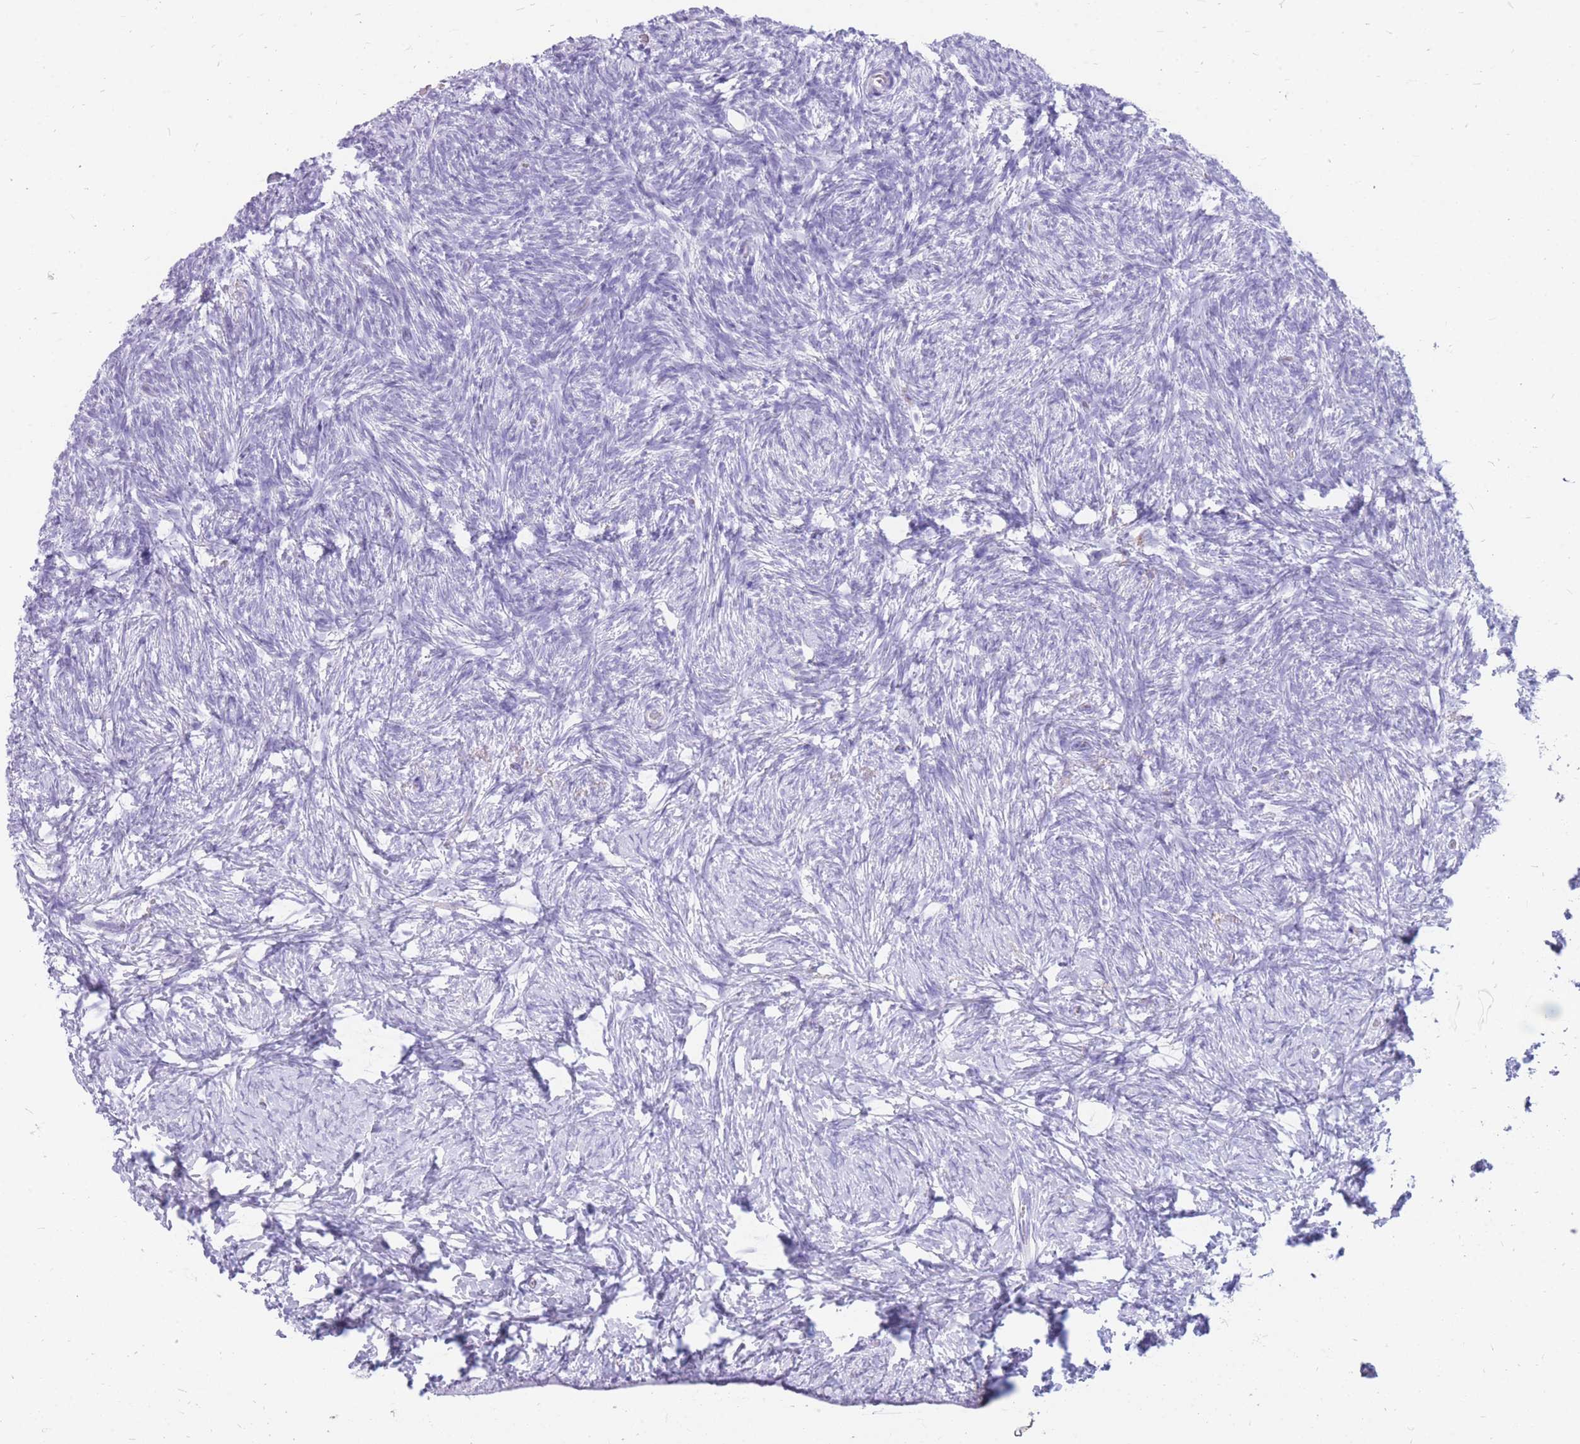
{"staining": {"intensity": "negative", "quantity": "none", "location": "none"}, "tissue": "ovary", "cell_type": "Ovarian stroma cells", "image_type": "normal", "snomed": [{"axis": "morphology", "description": "Normal tissue, NOS"}, {"axis": "topography", "description": "Ovary"}], "caption": "Histopathology image shows no protein positivity in ovarian stroma cells of benign ovary. (IHC, brightfield microscopy, high magnification).", "gene": "CYP21A2", "patient": {"sex": "female", "age": 39}}